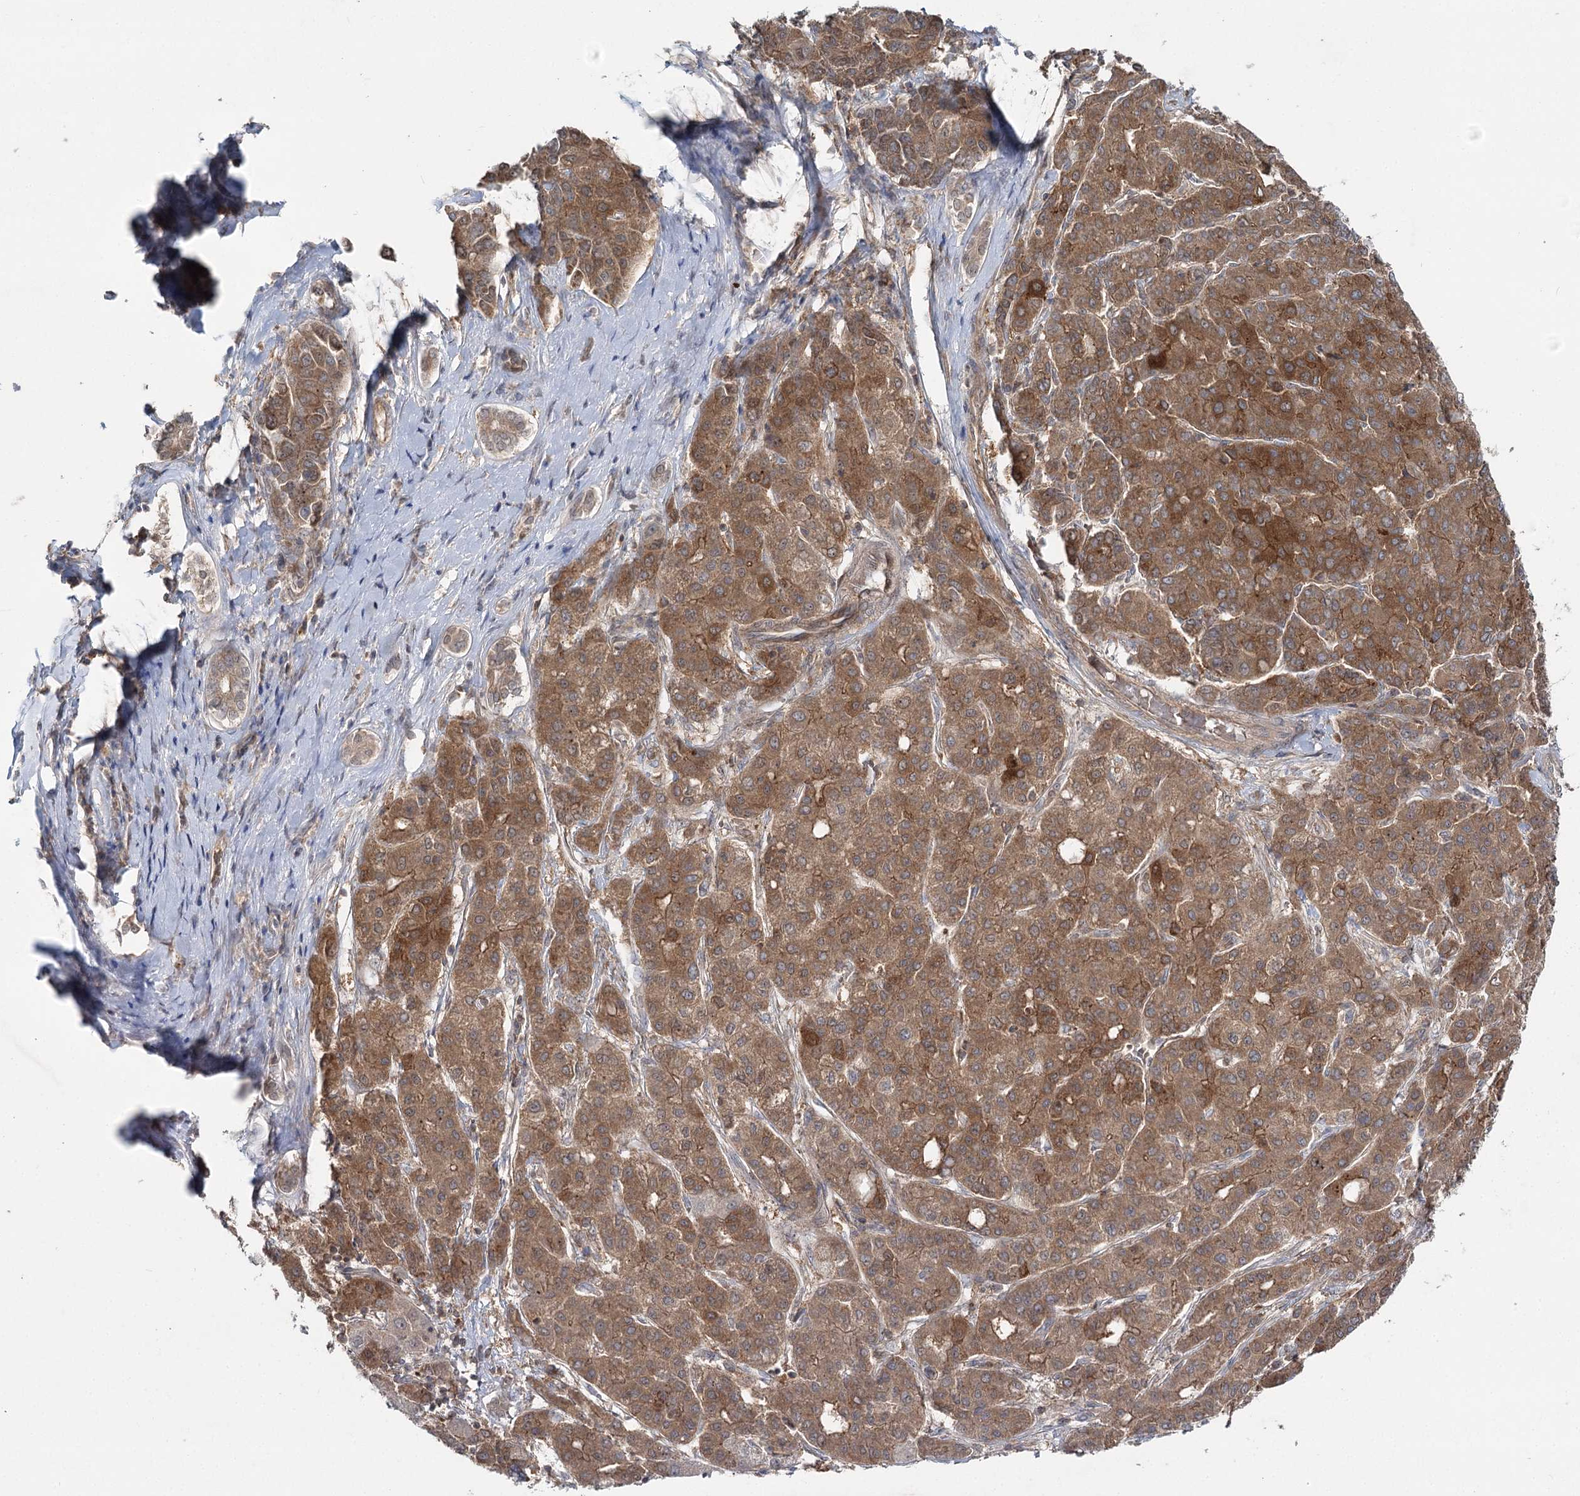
{"staining": {"intensity": "strong", "quantity": ">75%", "location": "cytoplasmic/membranous"}, "tissue": "liver cancer", "cell_type": "Tumor cells", "image_type": "cancer", "snomed": [{"axis": "morphology", "description": "Carcinoma, Hepatocellular, NOS"}, {"axis": "topography", "description": "Liver"}], "caption": "A photomicrograph of liver cancer stained for a protein exhibits strong cytoplasmic/membranous brown staining in tumor cells.", "gene": "WDR44", "patient": {"sex": "male", "age": 65}}